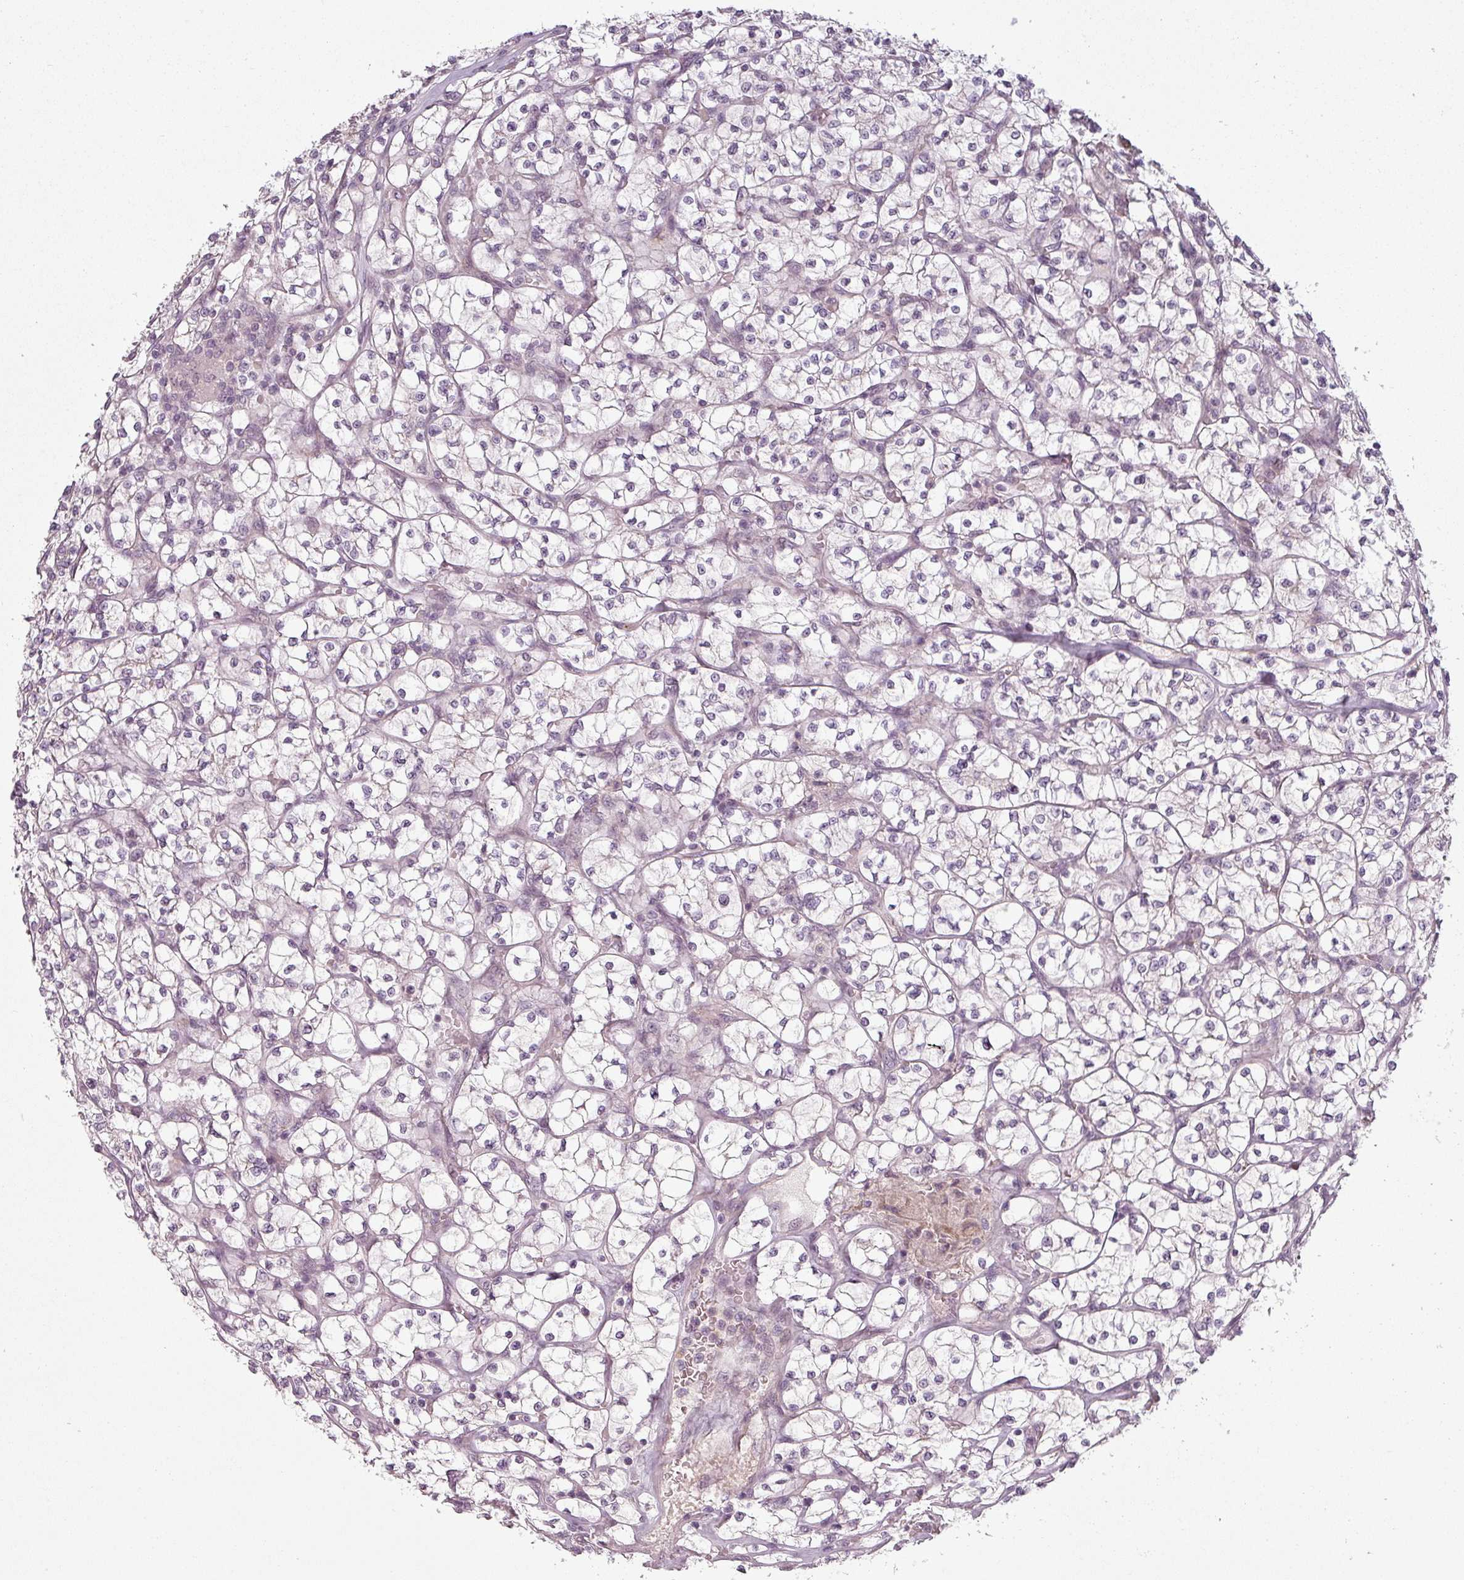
{"staining": {"intensity": "negative", "quantity": "none", "location": "none"}, "tissue": "renal cancer", "cell_type": "Tumor cells", "image_type": "cancer", "snomed": [{"axis": "morphology", "description": "Adenocarcinoma, NOS"}, {"axis": "topography", "description": "Kidney"}], "caption": "IHC of human adenocarcinoma (renal) exhibits no staining in tumor cells.", "gene": "SLC16A9", "patient": {"sex": "female", "age": 64}}